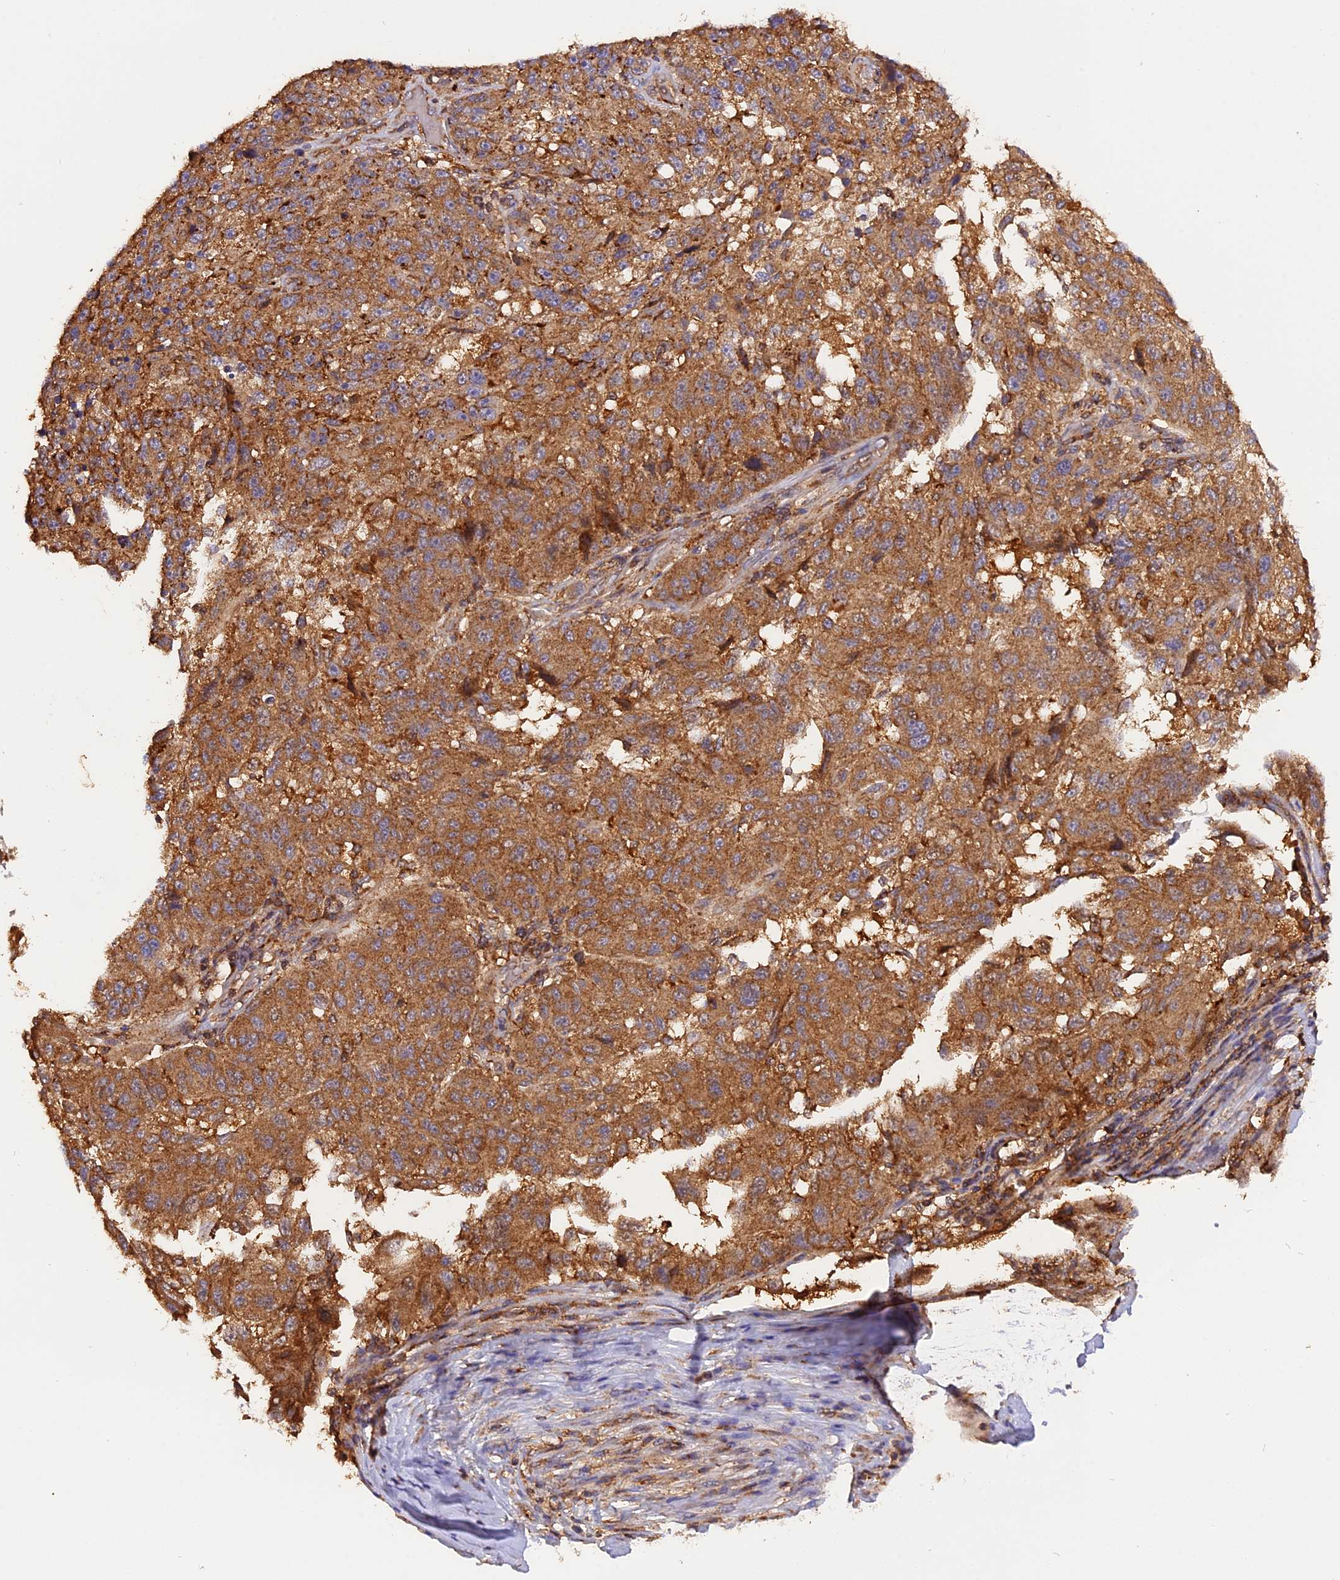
{"staining": {"intensity": "moderate", "quantity": ">75%", "location": "cytoplasmic/membranous"}, "tissue": "melanoma", "cell_type": "Tumor cells", "image_type": "cancer", "snomed": [{"axis": "morphology", "description": "Malignant melanoma, NOS"}, {"axis": "topography", "description": "Skin"}], "caption": "Melanoma stained with a brown dye exhibits moderate cytoplasmic/membranous positive staining in approximately >75% of tumor cells.", "gene": "PEX3", "patient": {"sex": "male", "age": 53}}